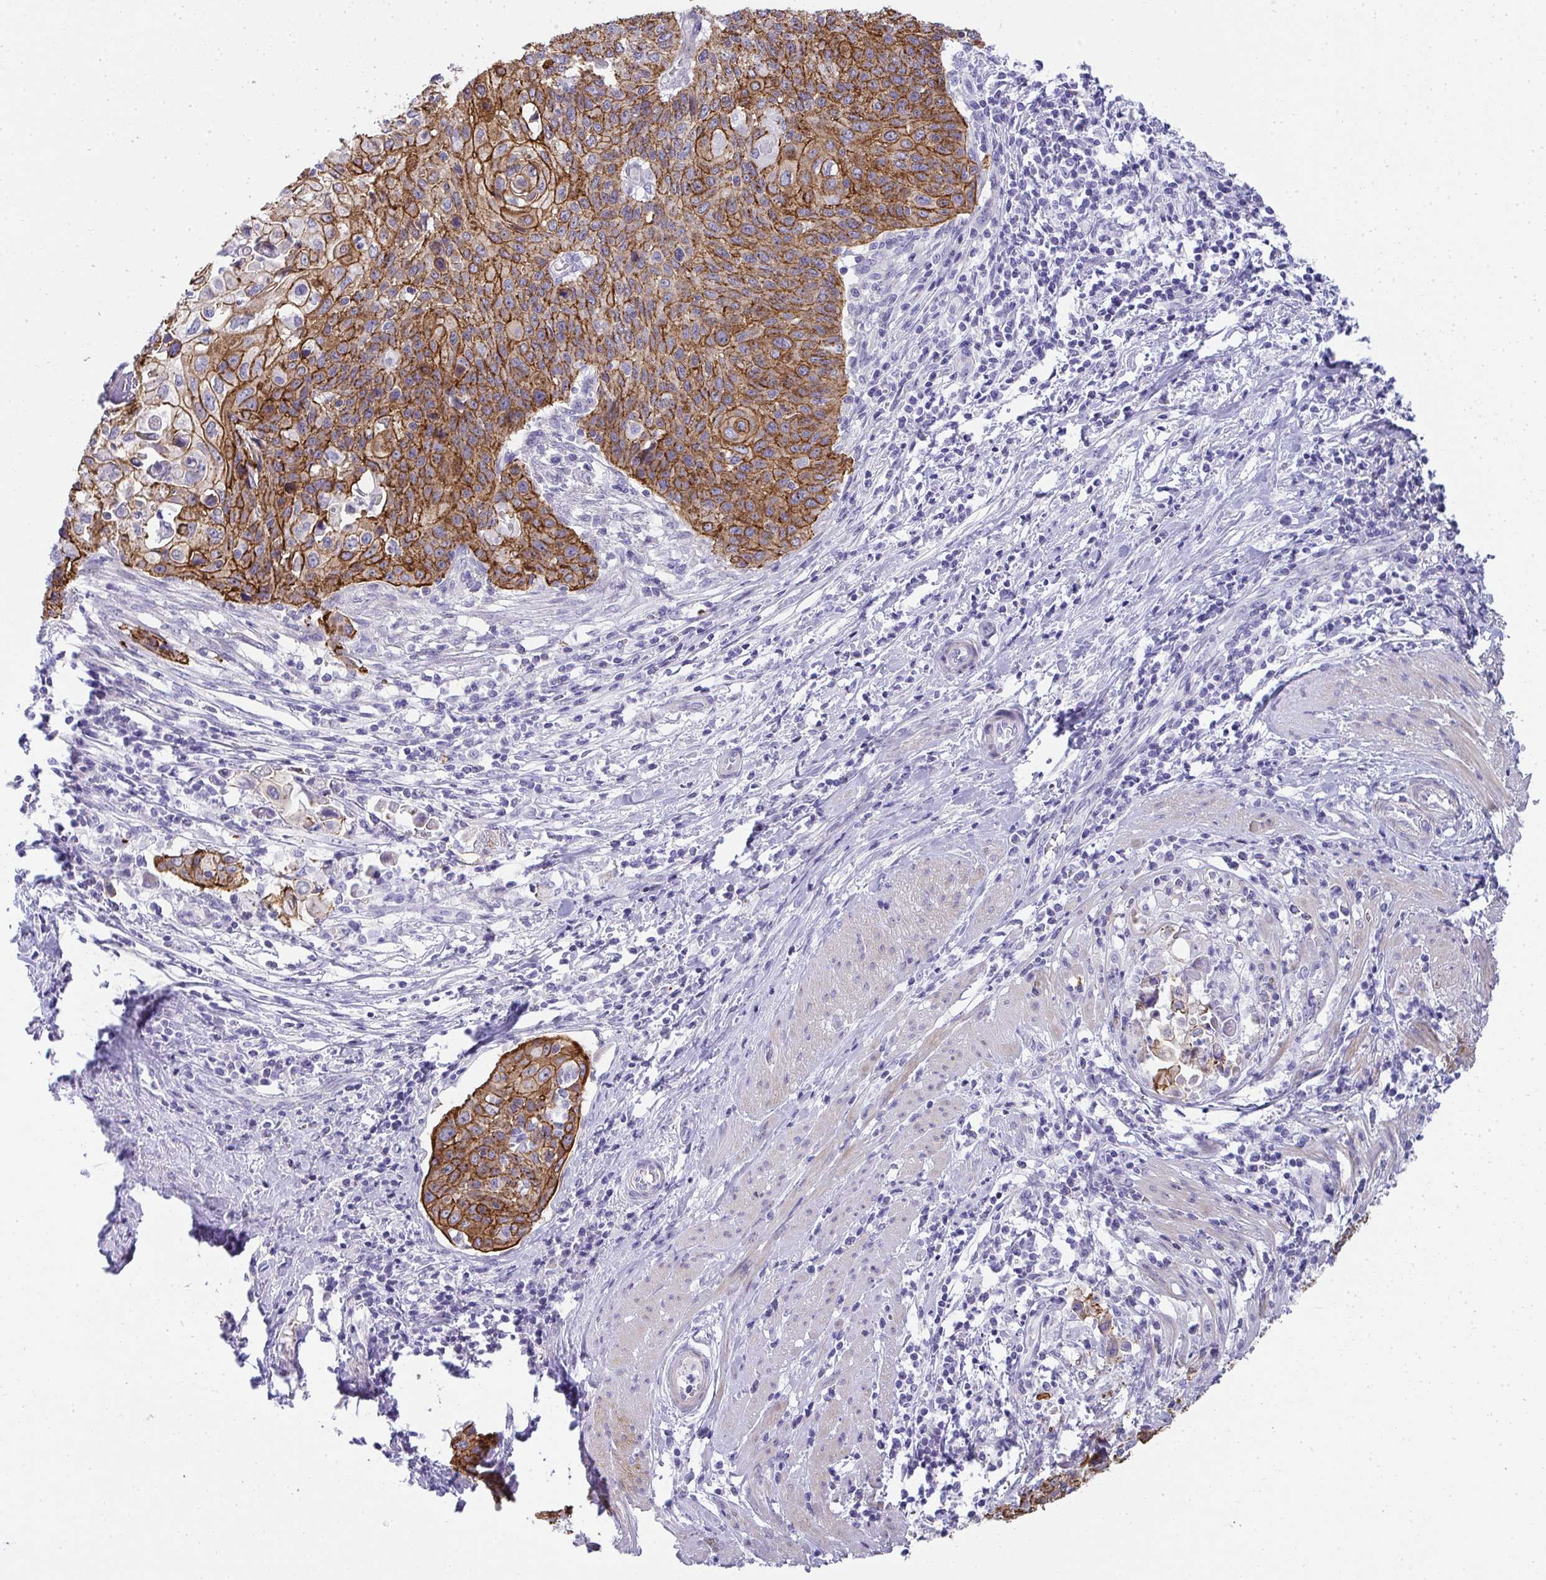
{"staining": {"intensity": "strong", "quantity": ">75%", "location": "cytoplasmic/membranous"}, "tissue": "cervical cancer", "cell_type": "Tumor cells", "image_type": "cancer", "snomed": [{"axis": "morphology", "description": "Squamous cell carcinoma, NOS"}, {"axis": "topography", "description": "Cervix"}], "caption": "A high amount of strong cytoplasmic/membranous positivity is present in about >75% of tumor cells in cervical squamous cell carcinoma tissue. The protein is shown in brown color, while the nuclei are stained blue.", "gene": "AK5", "patient": {"sex": "female", "age": 65}}